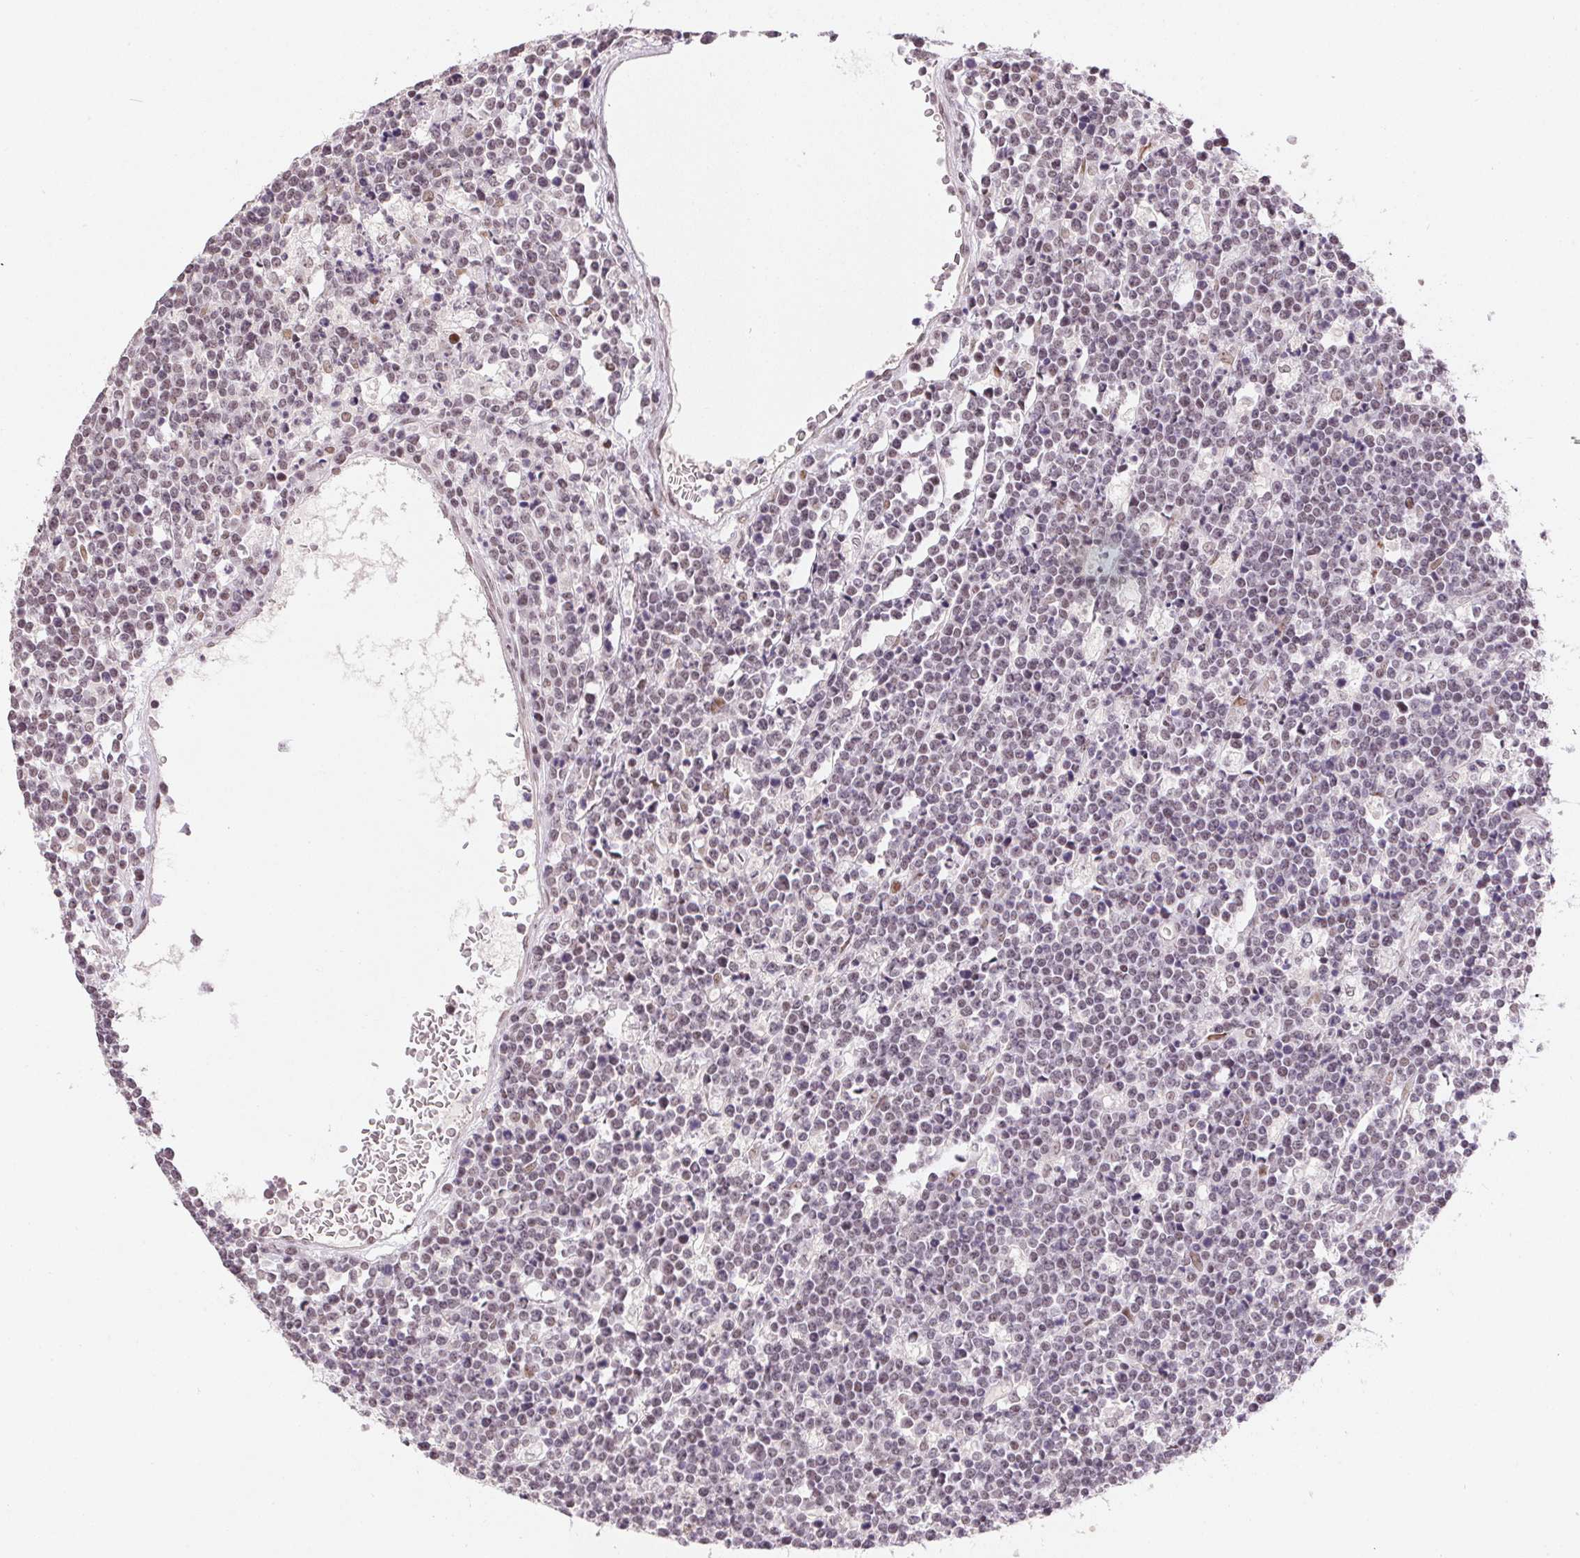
{"staining": {"intensity": "negative", "quantity": "none", "location": "none"}, "tissue": "lymphoma", "cell_type": "Tumor cells", "image_type": "cancer", "snomed": [{"axis": "morphology", "description": "Malignant lymphoma, non-Hodgkin's type, High grade"}, {"axis": "topography", "description": "Ovary"}], "caption": "A high-resolution photomicrograph shows IHC staining of lymphoma, which exhibits no significant staining in tumor cells.", "gene": "KDM4D", "patient": {"sex": "female", "age": 56}}